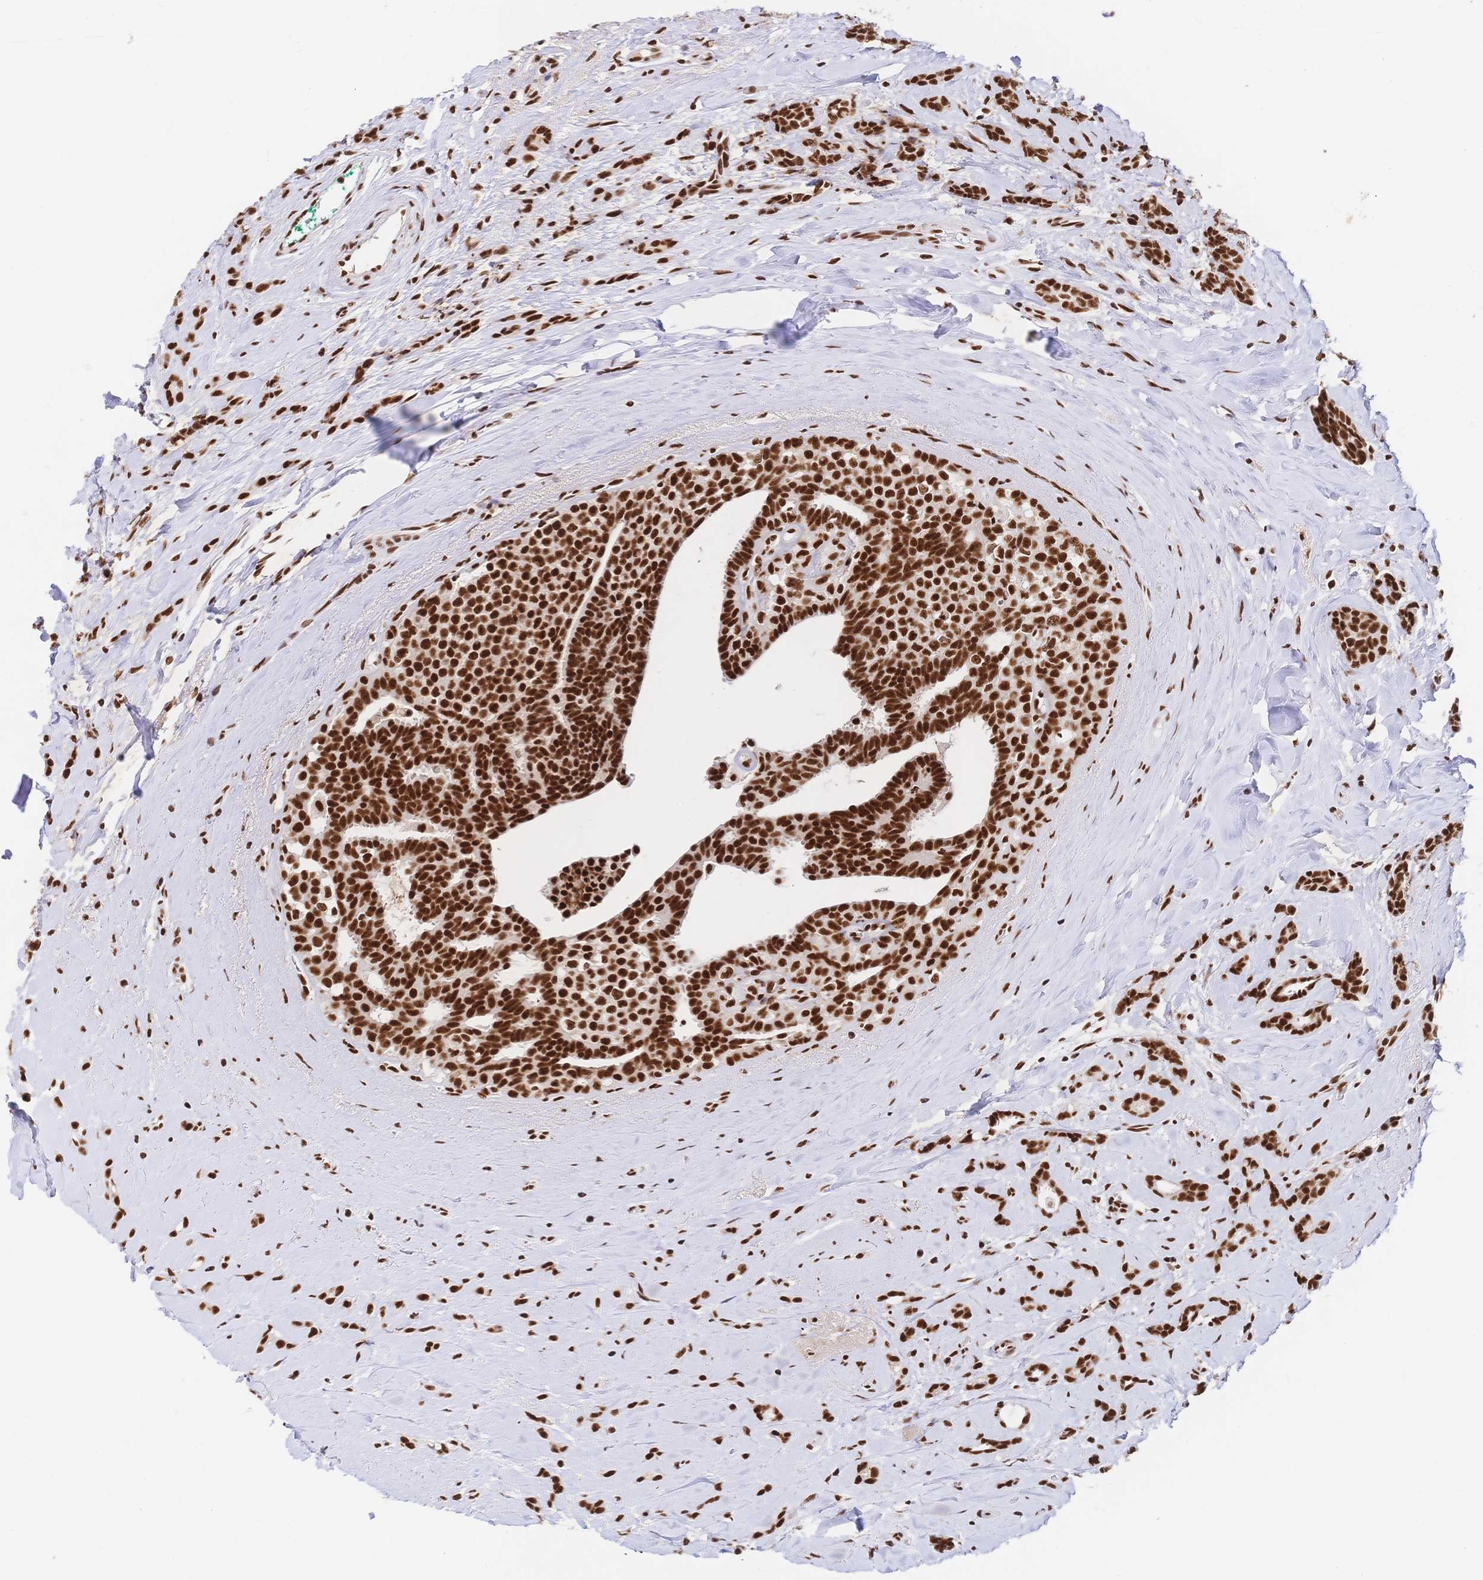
{"staining": {"intensity": "strong", "quantity": ">75%", "location": "nuclear"}, "tissue": "breast cancer", "cell_type": "Tumor cells", "image_type": "cancer", "snomed": [{"axis": "morphology", "description": "Intraductal carcinoma, in situ"}, {"axis": "morphology", "description": "Duct carcinoma"}, {"axis": "morphology", "description": "Lobular carcinoma, in situ"}, {"axis": "topography", "description": "Breast"}], "caption": "Protein expression analysis of breast lobular carcinoma in situ reveals strong nuclear expression in about >75% of tumor cells.", "gene": "SRSF1", "patient": {"sex": "female", "age": 44}}